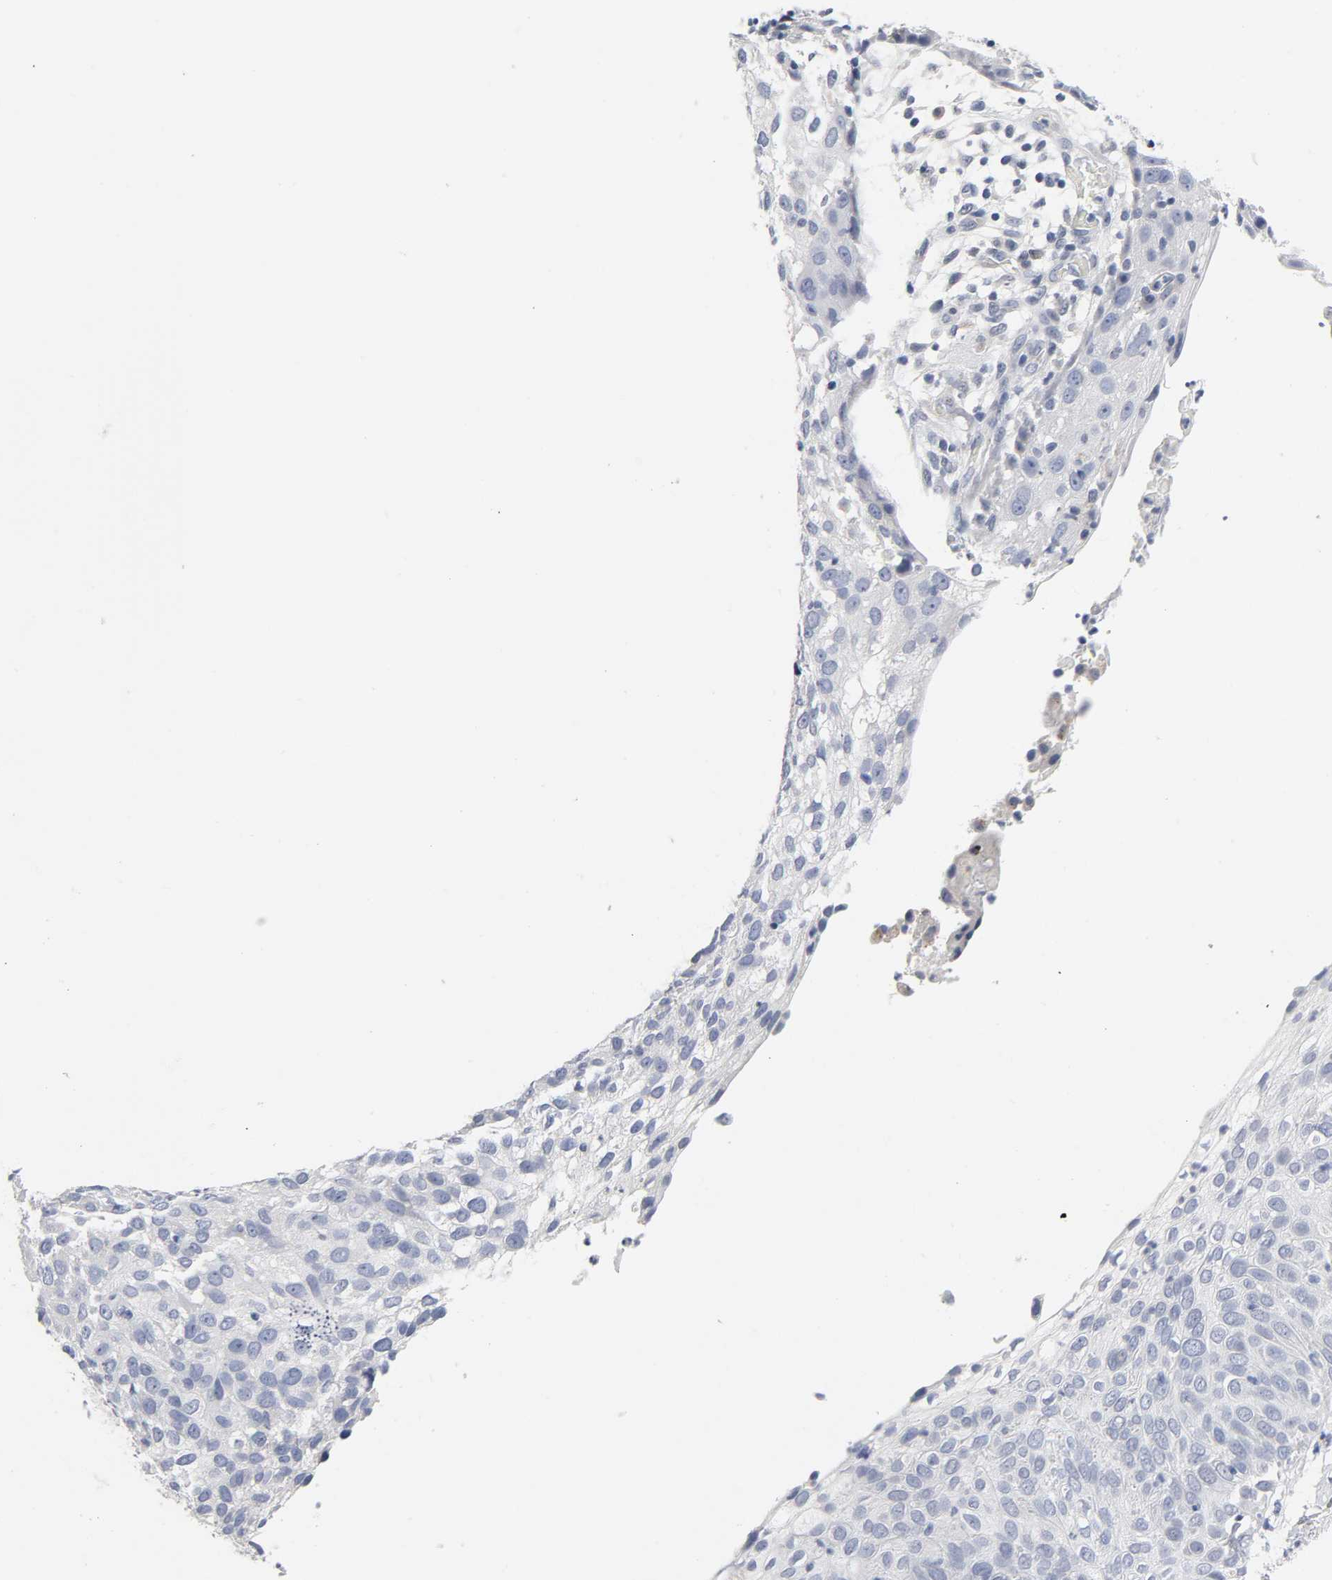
{"staining": {"intensity": "negative", "quantity": "none", "location": "none"}, "tissue": "skin cancer", "cell_type": "Tumor cells", "image_type": "cancer", "snomed": [{"axis": "morphology", "description": "Squamous cell carcinoma, NOS"}, {"axis": "topography", "description": "Skin"}], "caption": "A micrograph of human skin cancer is negative for staining in tumor cells.", "gene": "SALL2", "patient": {"sex": "male", "age": 87}}